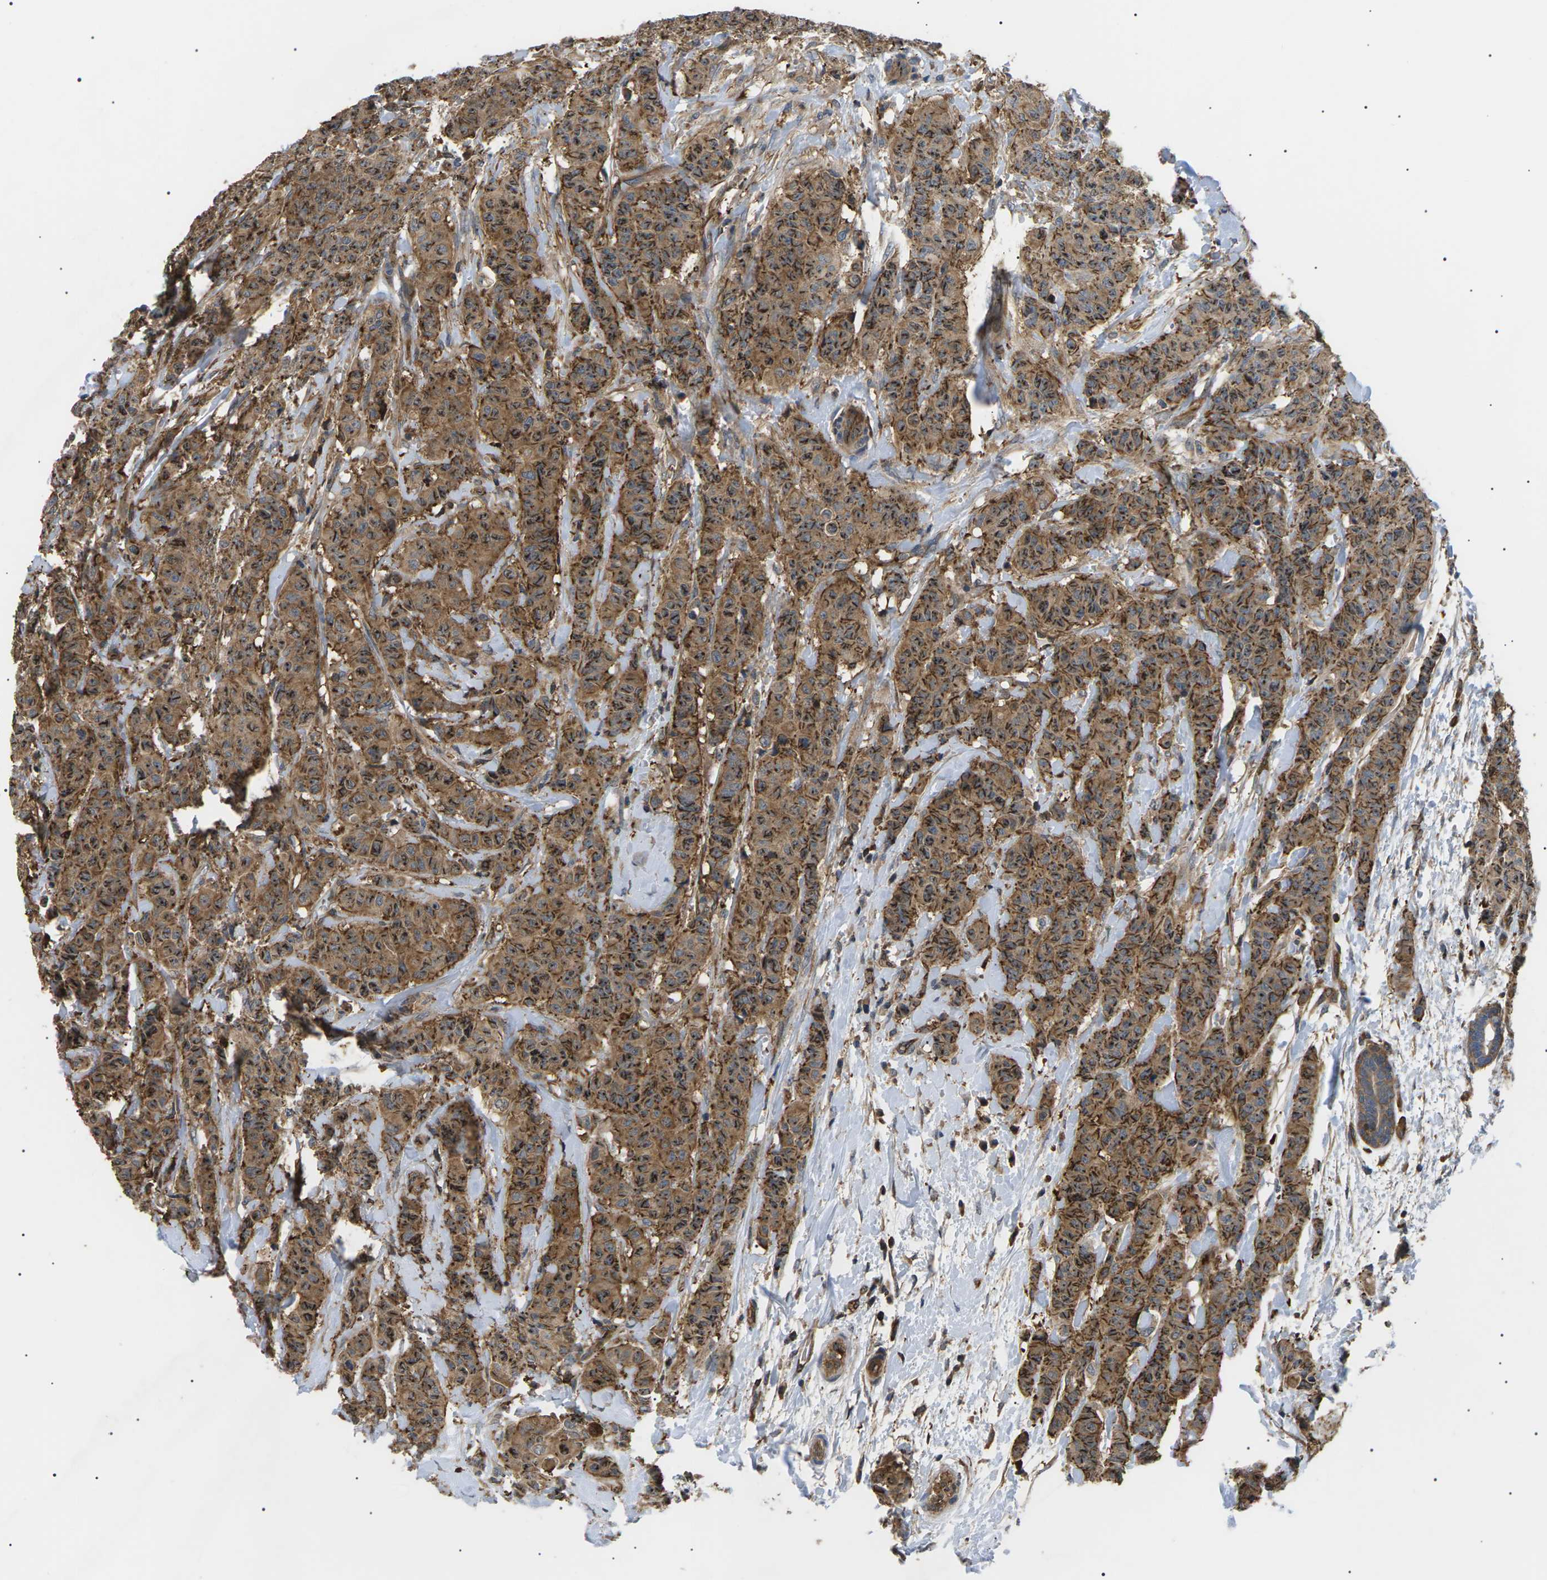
{"staining": {"intensity": "moderate", "quantity": ">75%", "location": "cytoplasmic/membranous,nuclear"}, "tissue": "breast cancer", "cell_type": "Tumor cells", "image_type": "cancer", "snomed": [{"axis": "morphology", "description": "Normal tissue, NOS"}, {"axis": "morphology", "description": "Duct carcinoma"}, {"axis": "topography", "description": "Breast"}], "caption": "Protein expression analysis of invasive ductal carcinoma (breast) reveals moderate cytoplasmic/membranous and nuclear expression in about >75% of tumor cells.", "gene": "TMTC4", "patient": {"sex": "female", "age": 40}}